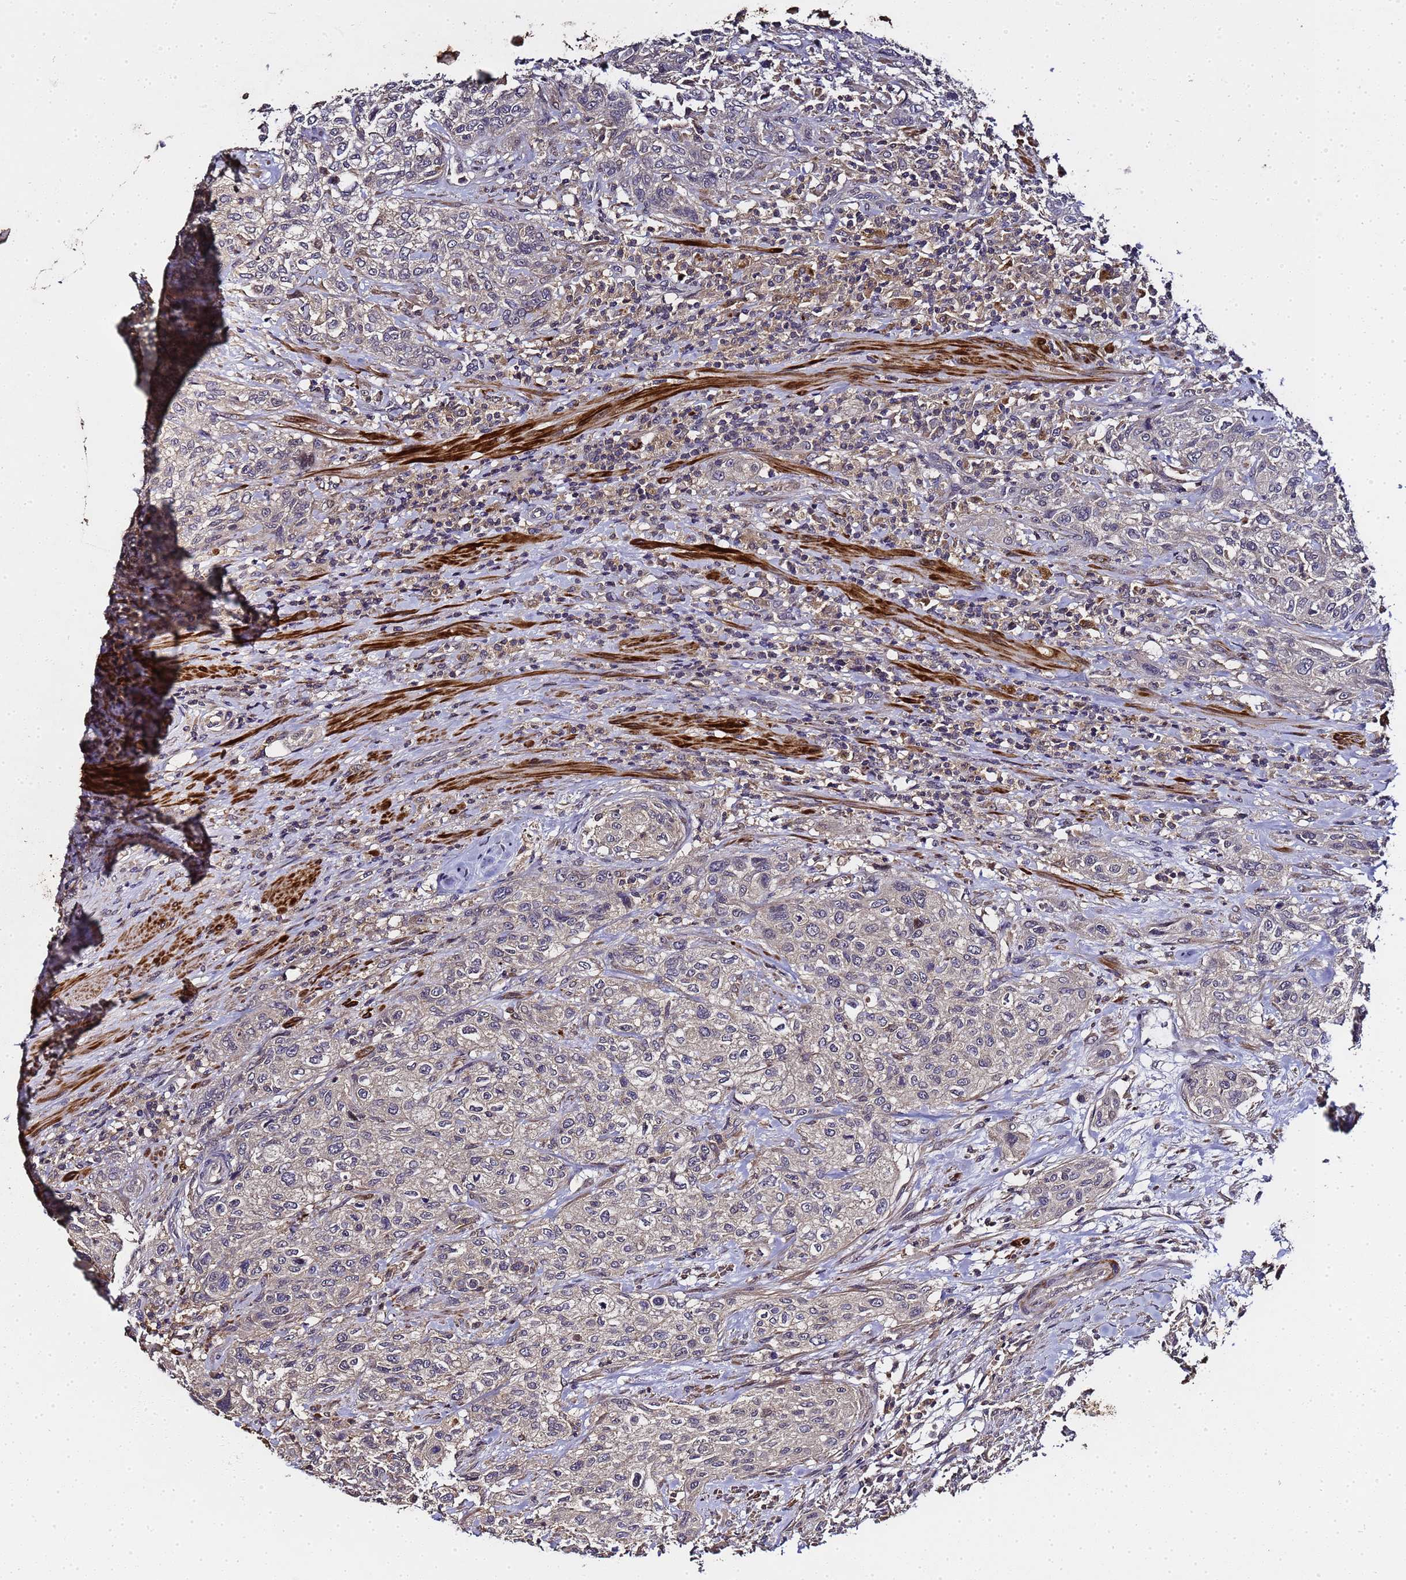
{"staining": {"intensity": "moderate", "quantity": "<25%", "location": "nuclear"}, "tissue": "urothelial cancer", "cell_type": "Tumor cells", "image_type": "cancer", "snomed": [{"axis": "morphology", "description": "Normal tissue, NOS"}, {"axis": "morphology", "description": "Urothelial carcinoma, NOS"}, {"axis": "topography", "description": "Urinary bladder"}, {"axis": "topography", "description": "Peripheral nerve tissue"}], "caption": "This is an image of IHC staining of urothelial cancer, which shows moderate staining in the nuclear of tumor cells.", "gene": "LGI4", "patient": {"sex": "male", "age": 35}}